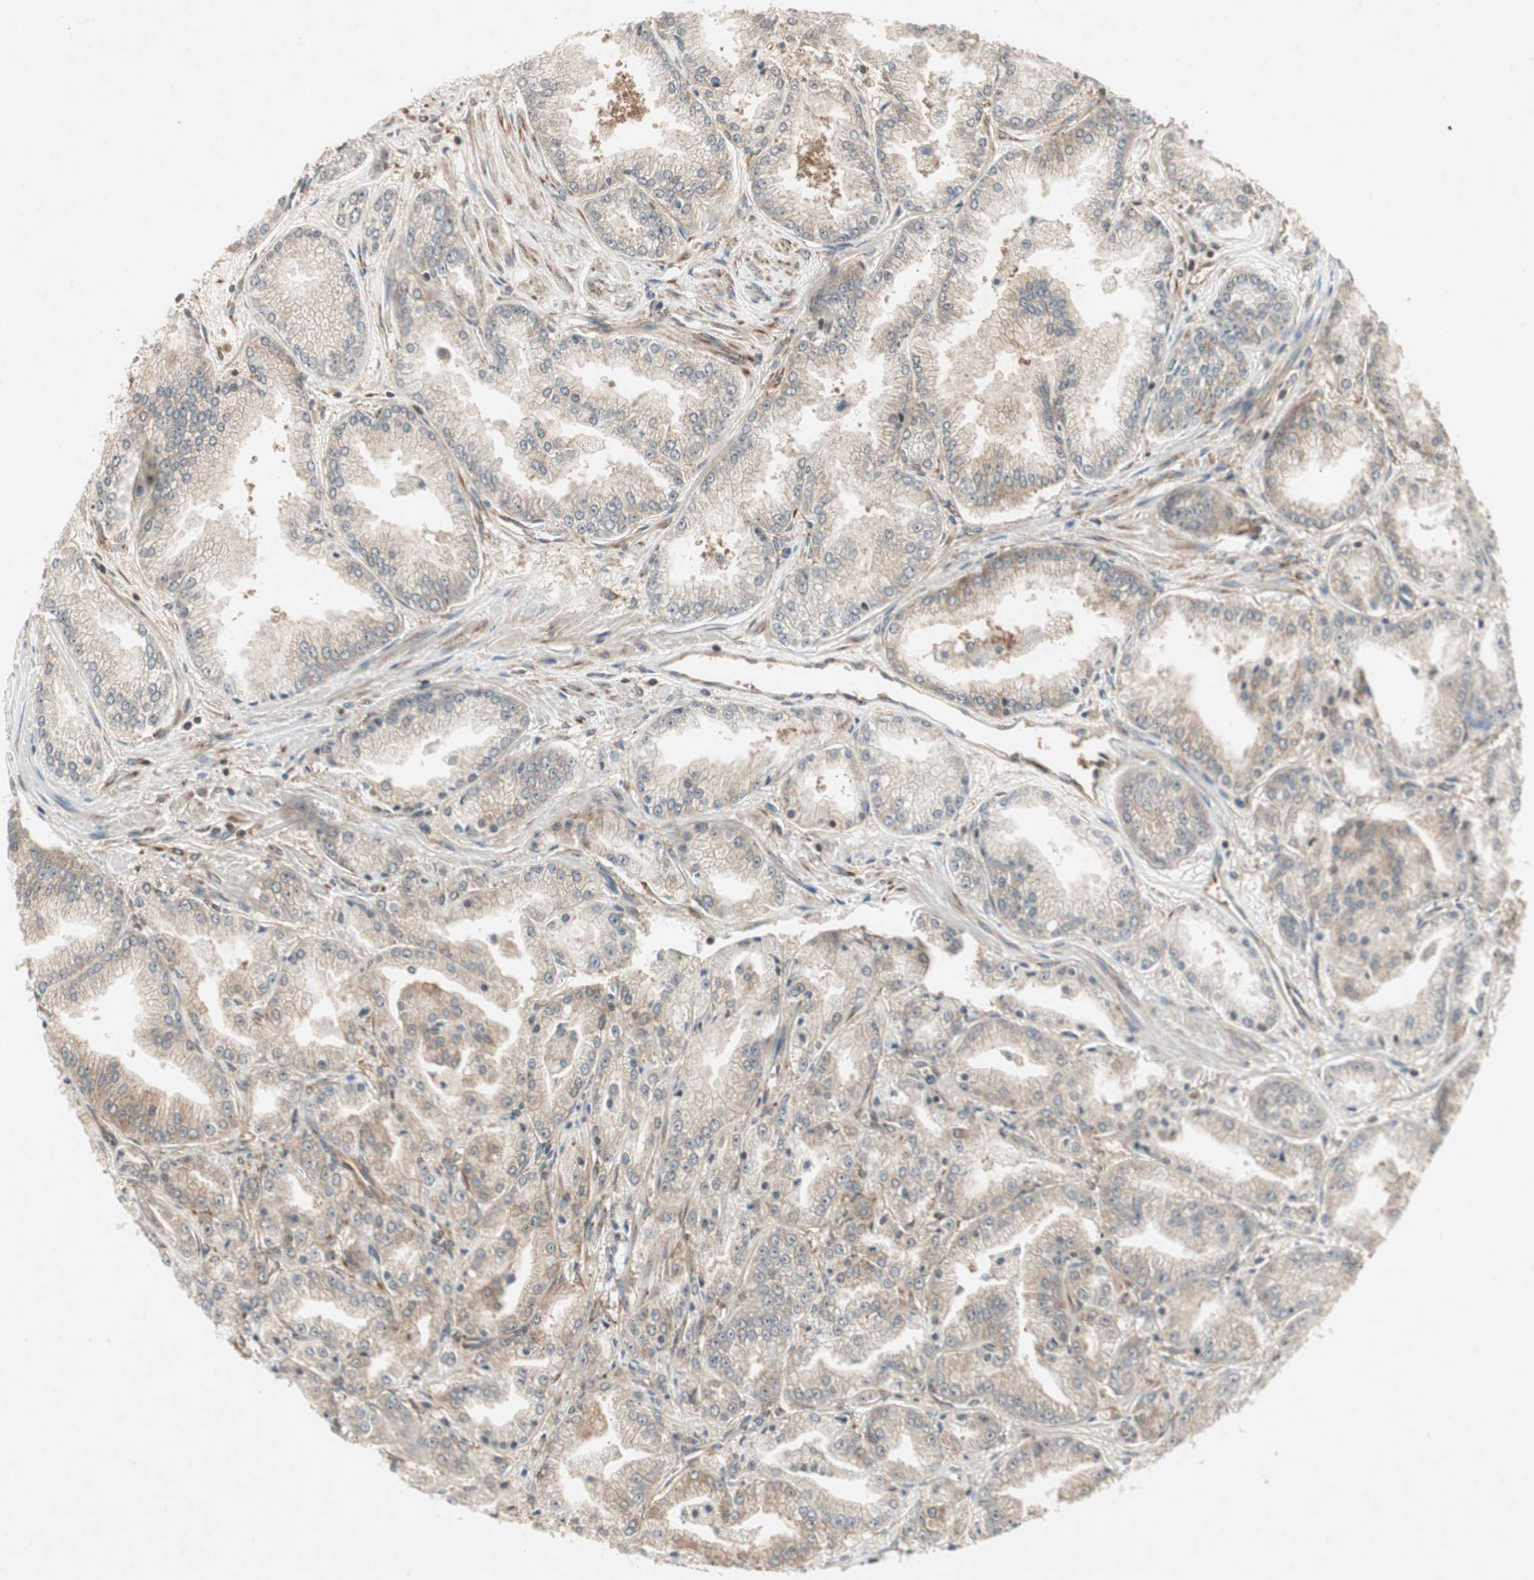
{"staining": {"intensity": "weak", "quantity": "<25%", "location": "cytoplasmic/membranous"}, "tissue": "prostate cancer", "cell_type": "Tumor cells", "image_type": "cancer", "snomed": [{"axis": "morphology", "description": "Adenocarcinoma, High grade"}, {"axis": "topography", "description": "Prostate"}], "caption": "This is a micrograph of immunohistochemistry staining of prostate adenocarcinoma (high-grade), which shows no positivity in tumor cells.", "gene": "IRS1", "patient": {"sex": "male", "age": 61}}